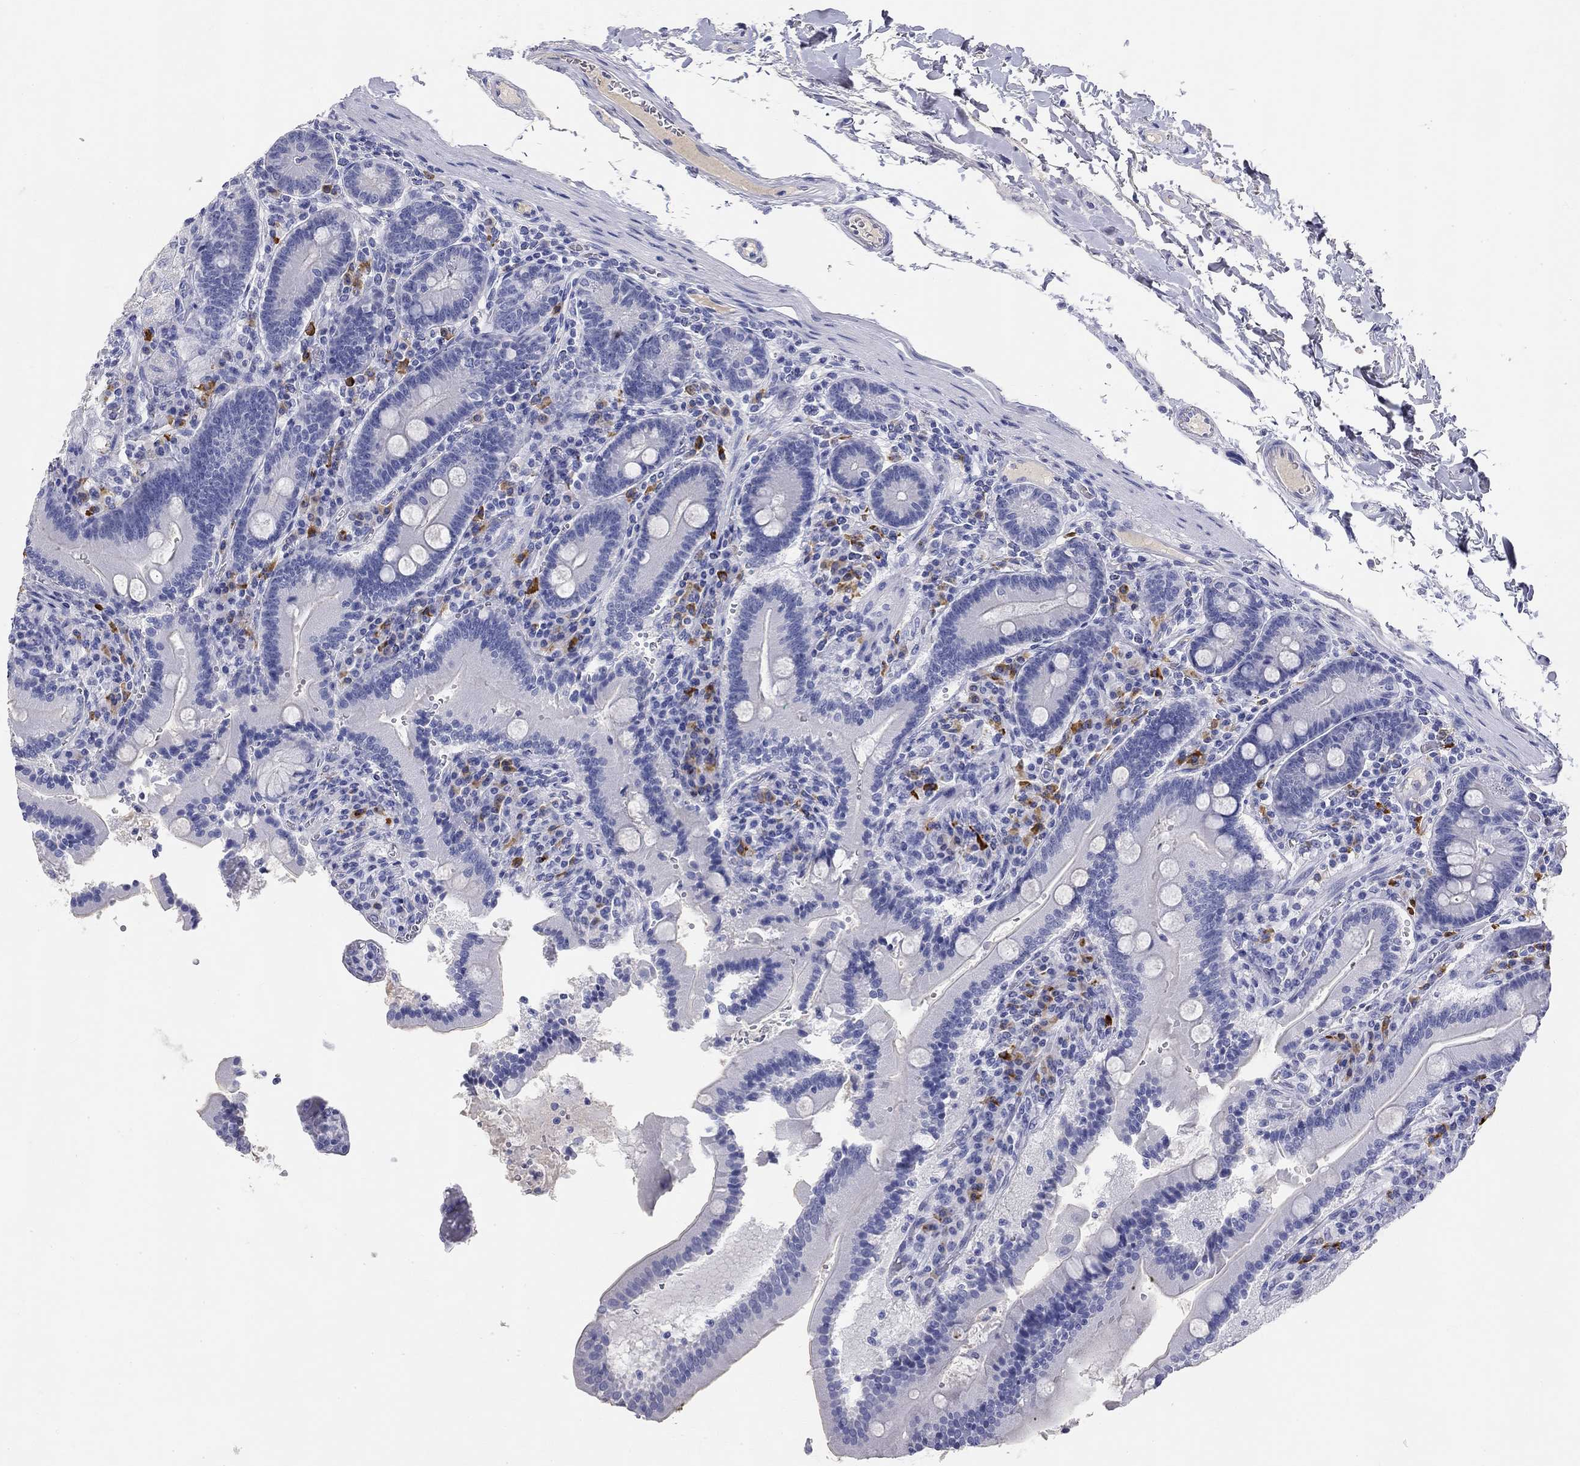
{"staining": {"intensity": "negative", "quantity": "none", "location": "none"}, "tissue": "duodenum", "cell_type": "Glandular cells", "image_type": "normal", "snomed": [{"axis": "morphology", "description": "Normal tissue, NOS"}, {"axis": "topography", "description": "Duodenum"}], "caption": "This is an IHC histopathology image of unremarkable human duodenum. There is no expression in glandular cells.", "gene": "PHOX2B", "patient": {"sex": "female", "age": 62}}